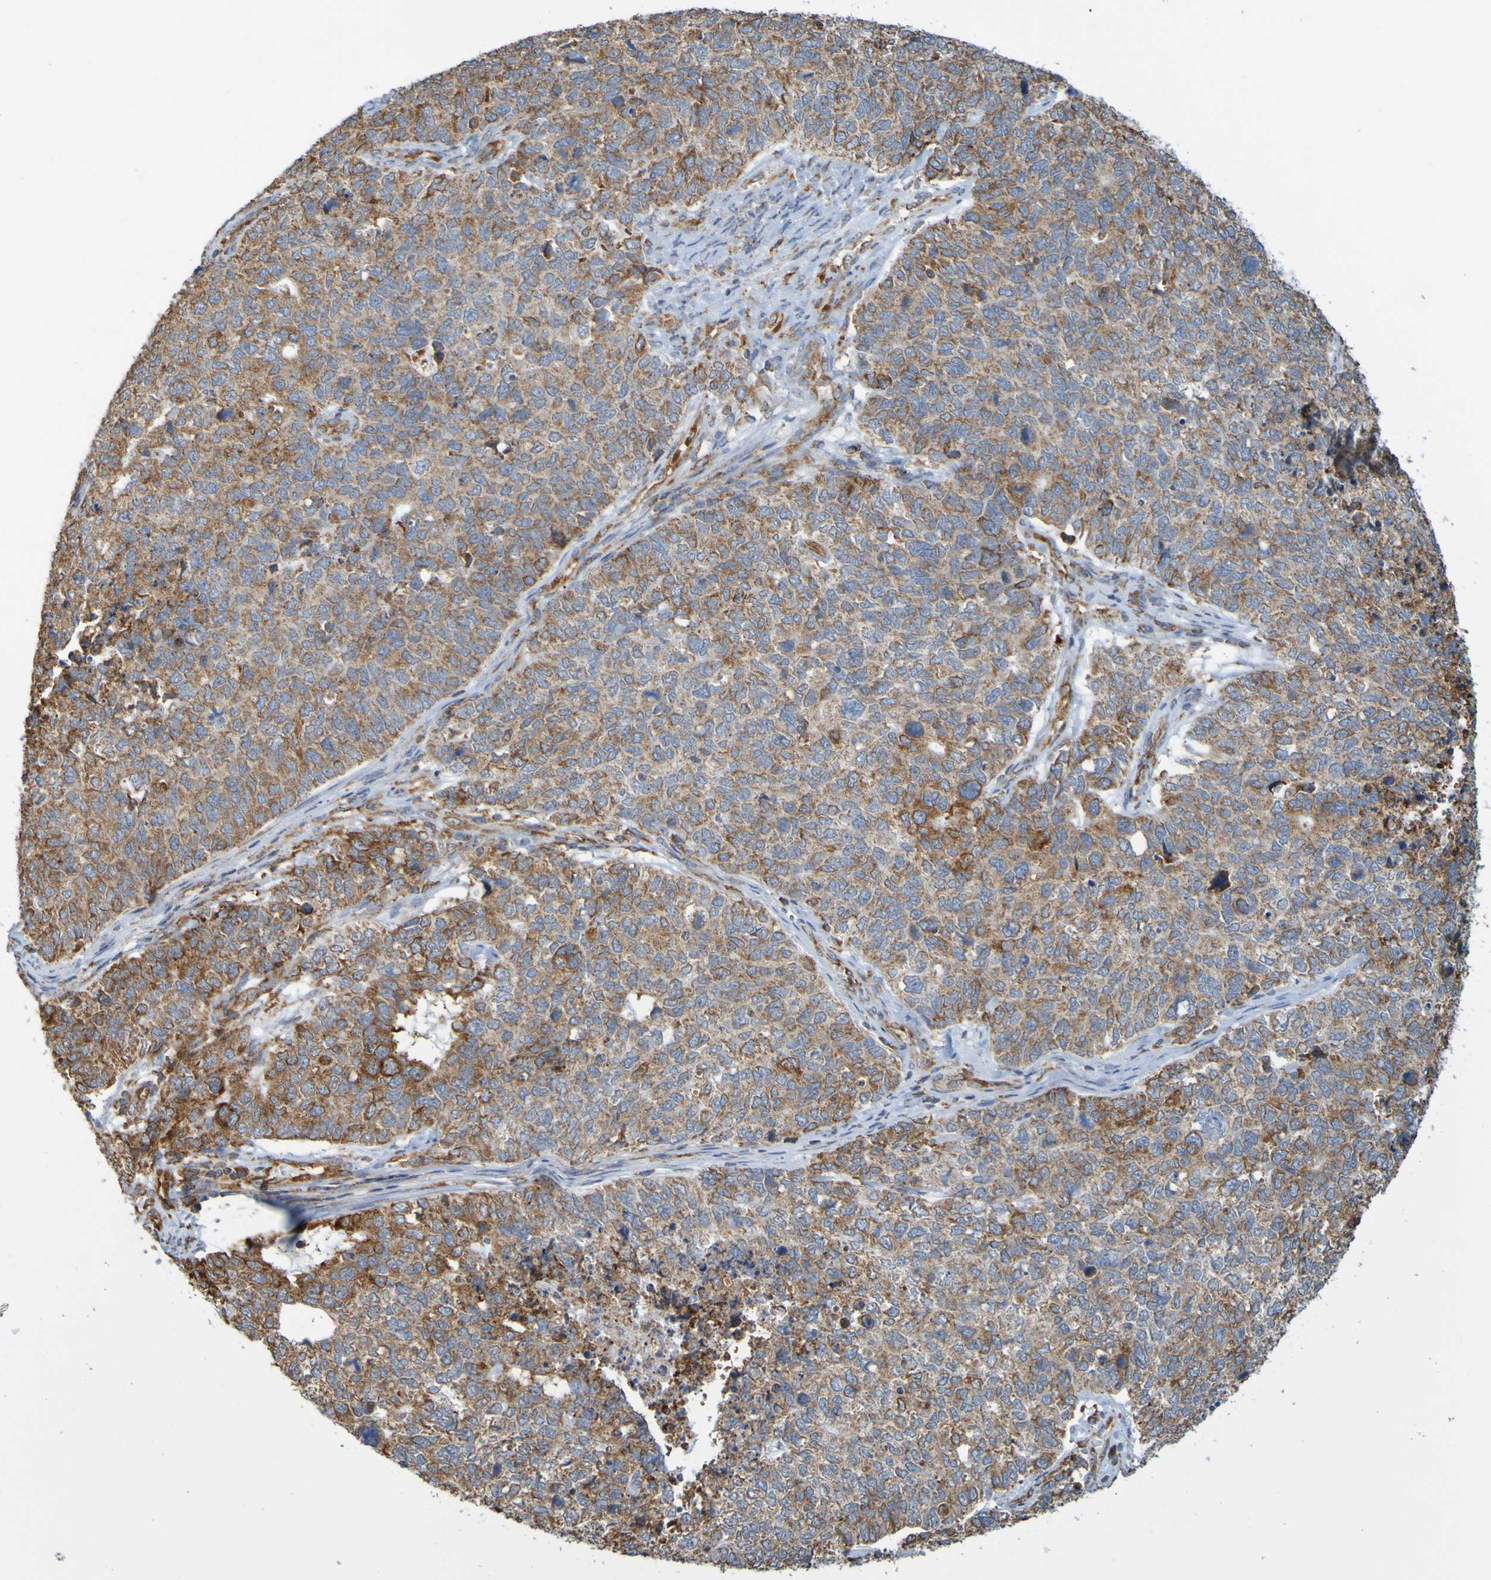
{"staining": {"intensity": "moderate", "quantity": "<25%", "location": "cytoplasmic/membranous"}, "tissue": "cervical cancer", "cell_type": "Tumor cells", "image_type": "cancer", "snomed": [{"axis": "morphology", "description": "Squamous cell carcinoma, NOS"}, {"axis": "topography", "description": "Cervix"}], "caption": "A low amount of moderate cytoplasmic/membranous positivity is identified in approximately <25% of tumor cells in cervical cancer (squamous cell carcinoma) tissue. The protein is shown in brown color, while the nuclei are stained blue.", "gene": "PDIA3", "patient": {"sex": "female", "age": 63}}